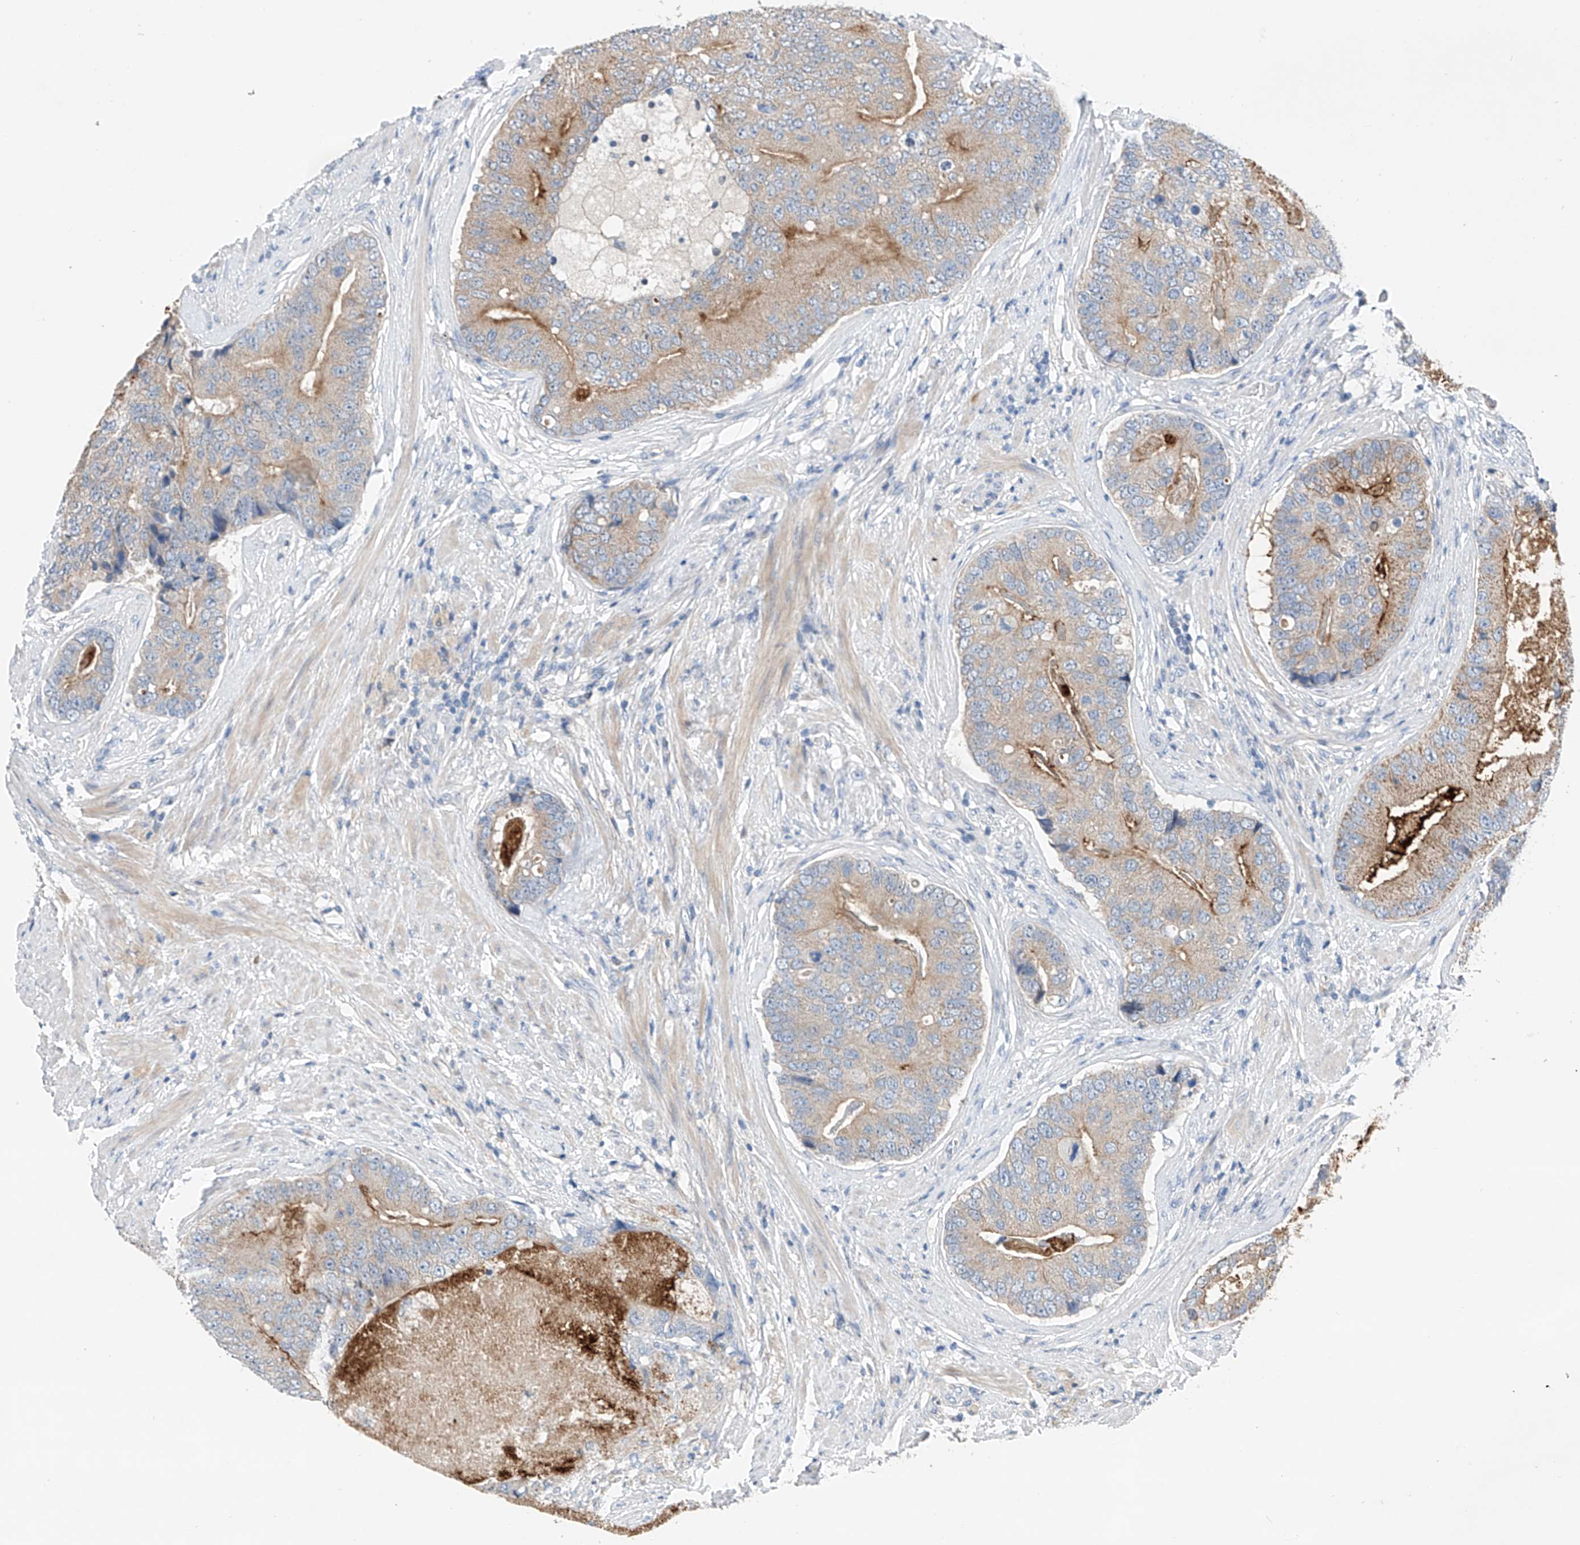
{"staining": {"intensity": "strong", "quantity": "25%-75%", "location": "cytoplasmic/membranous"}, "tissue": "prostate cancer", "cell_type": "Tumor cells", "image_type": "cancer", "snomed": [{"axis": "morphology", "description": "Adenocarcinoma, High grade"}, {"axis": "topography", "description": "Prostate"}], "caption": "The micrograph reveals a brown stain indicating the presence of a protein in the cytoplasmic/membranous of tumor cells in prostate cancer.", "gene": "GPC4", "patient": {"sex": "male", "age": 70}}